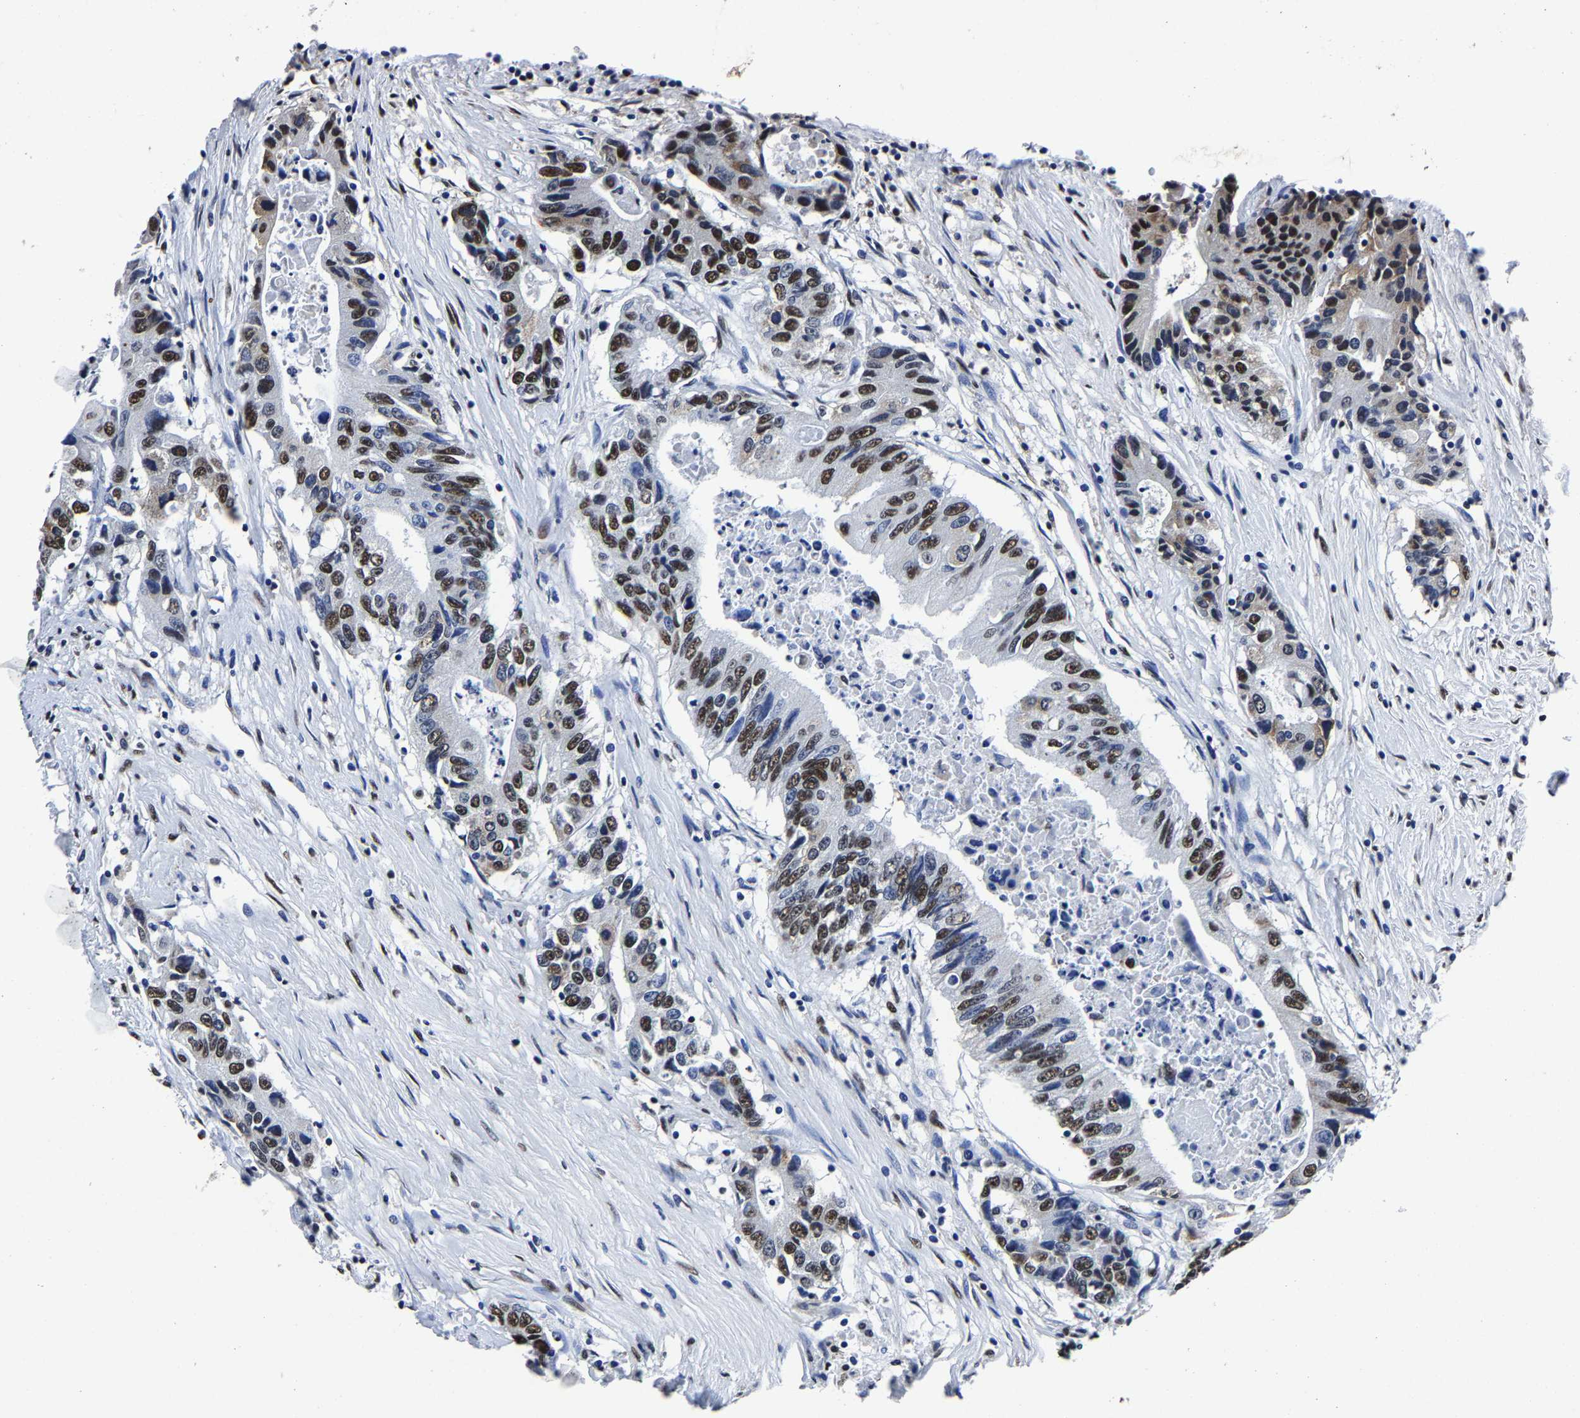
{"staining": {"intensity": "strong", "quantity": ">75%", "location": "nuclear"}, "tissue": "colorectal cancer", "cell_type": "Tumor cells", "image_type": "cancer", "snomed": [{"axis": "morphology", "description": "Adenocarcinoma, NOS"}, {"axis": "topography", "description": "Colon"}], "caption": "Human colorectal cancer stained with a brown dye shows strong nuclear positive expression in approximately >75% of tumor cells.", "gene": "RBM45", "patient": {"sex": "female", "age": 77}}